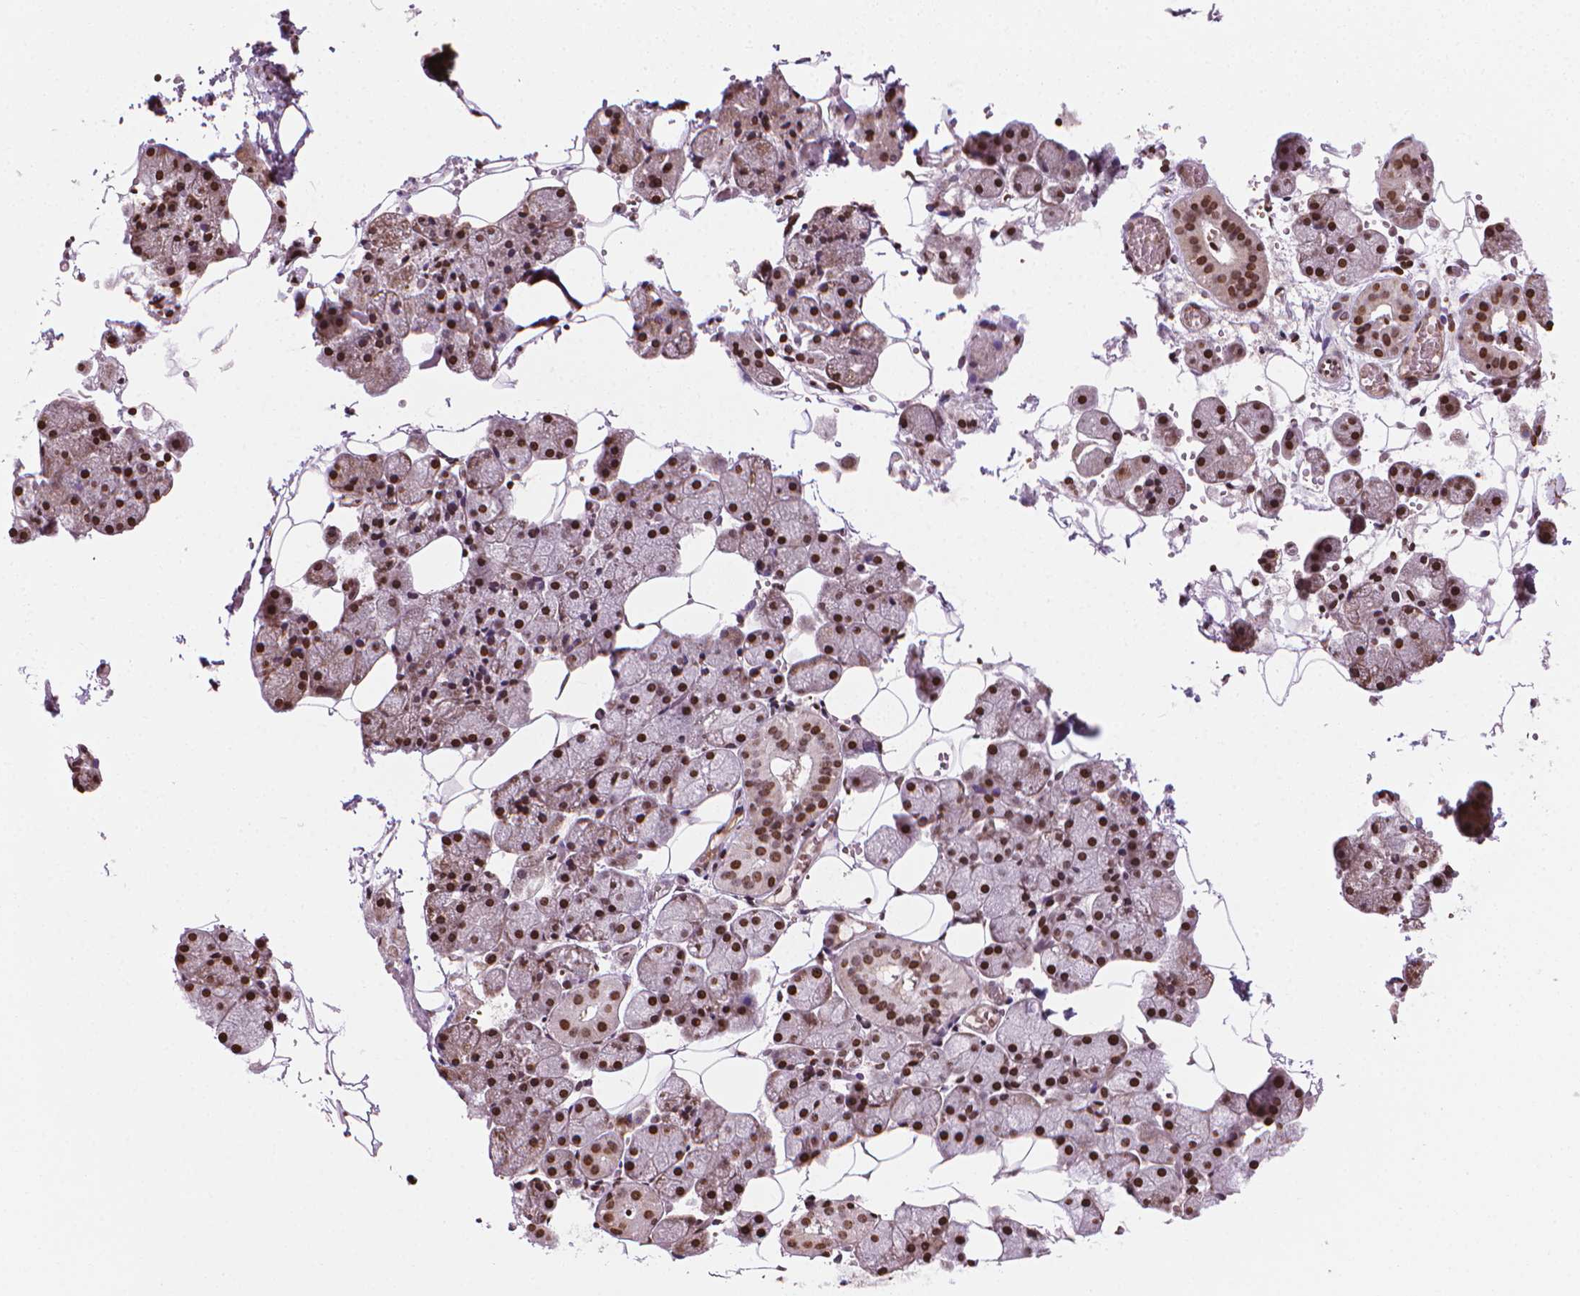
{"staining": {"intensity": "strong", "quantity": "25%-75%", "location": "nuclear"}, "tissue": "salivary gland", "cell_type": "Glandular cells", "image_type": "normal", "snomed": [{"axis": "morphology", "description": "Normal tissue, NOS"}, {"axis": "topography", "description": "Salivary gland"}], "caption": "The immunohistochemical stain shows strong nuclear expression in glandular cells of normal salivary gland. (brown staining indicates protein expression, while blue staining denotes nuclei).", "gene": "PIP4K2A", "patient": {"sex": "male", "age": 38}}